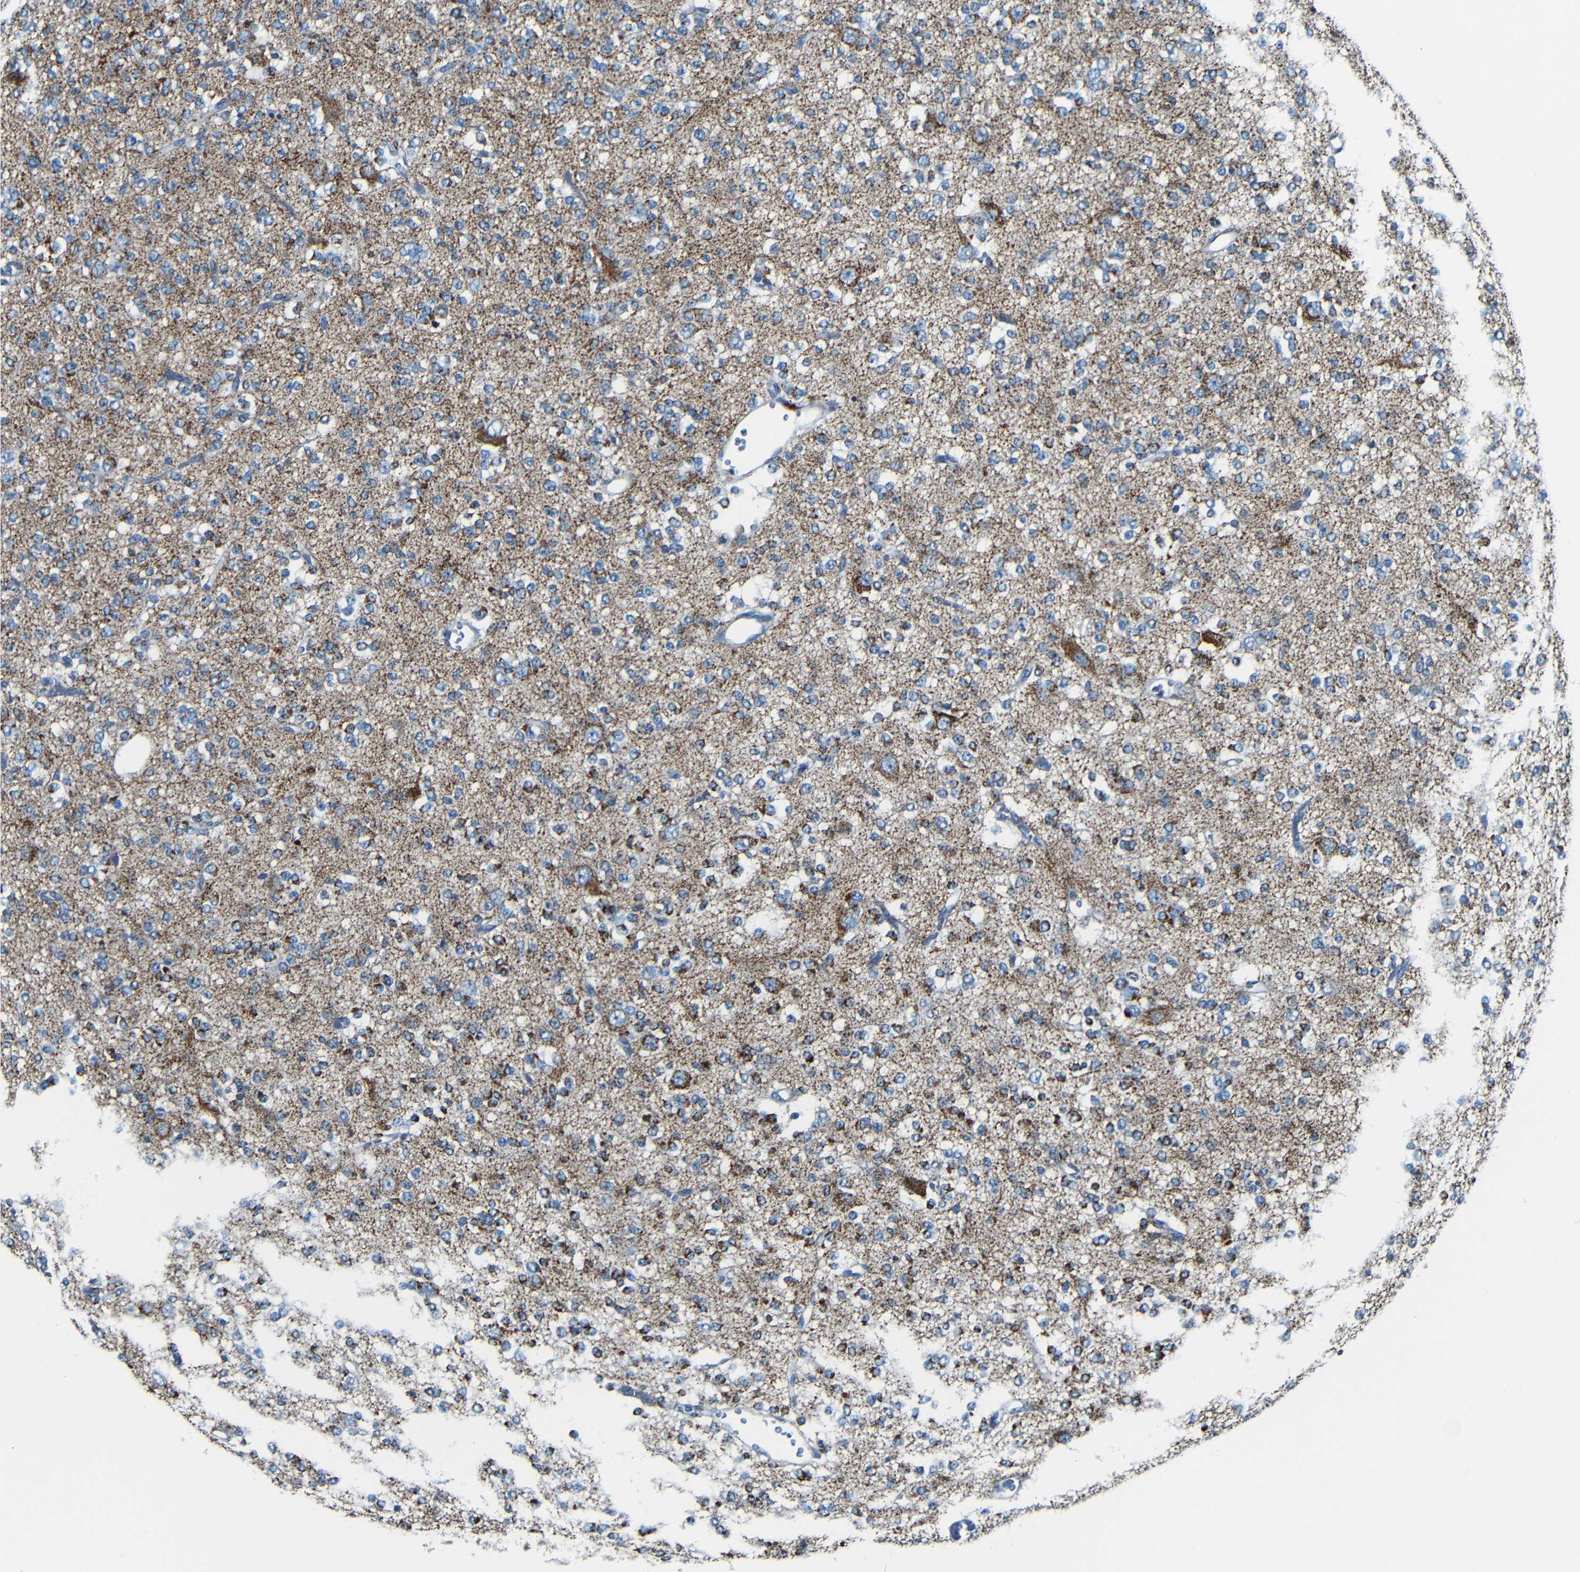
{"staining": {"intensity": "strong", "quantity": "<25%", "location": "cytoplasmic/membranous"}, "tissue": "glioma", "cell_type": "Tumor cells", "image_type": "cancer", "snomed": [{"axis": "morphology", "description": "Glioma, malignant, Low grade"}, {"axis": "topography", "description": "Brain"}], "caption": "About <25% of tumor cells in human malignant glioma (low-grade) reveal strong cytoplasmic/membranous protein staining as visualized by brown immunohistochemical staining.", "gene": "WSCD2", "patient": {"sex": "male", "age": 38}}